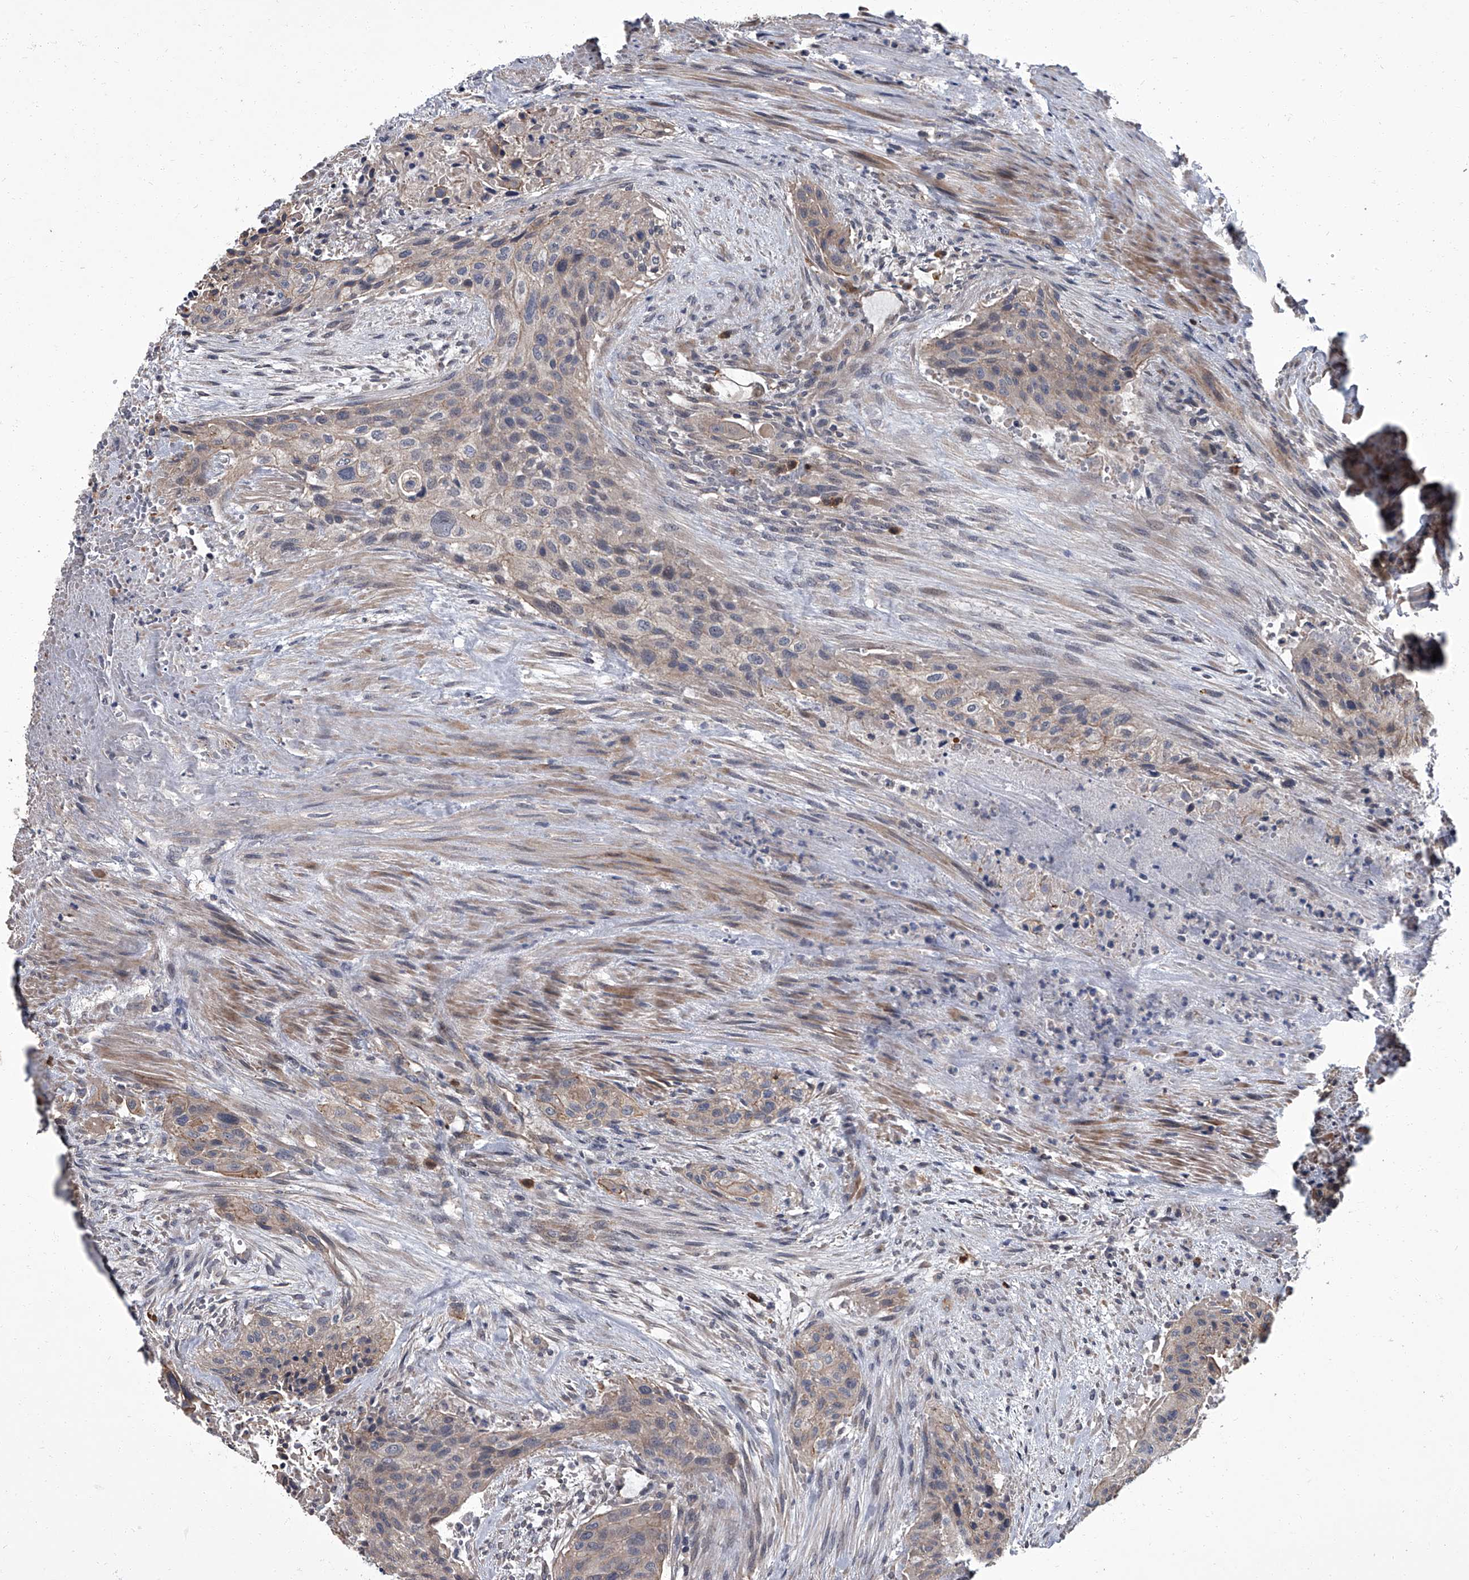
{"staining": {"intensity": "negative", "quantity": "none", "location": "none"}, "tissue": "urothelial cancer", "cell_type": "Tumor cells", "image_type": "cancer", "snomed": [{"axis": "morphology", "description": "Urothelial carcinoma, High grade"}, {"axis": "topography", "description": "Urinary bladder"}], "caption": "This micrograph is of urothelial cancer stained with IHC to label a protein in brown with the nuclei are counter-stained blue. There is no positivity in tumor cells. The staining is performed using DAB (3,3'-diaminobenzidine) brown chromogen with nuclei counter-stained in using hematoxylin.", "gene": "SIRT4", "patient": {"sex": "male", "age": 35}}